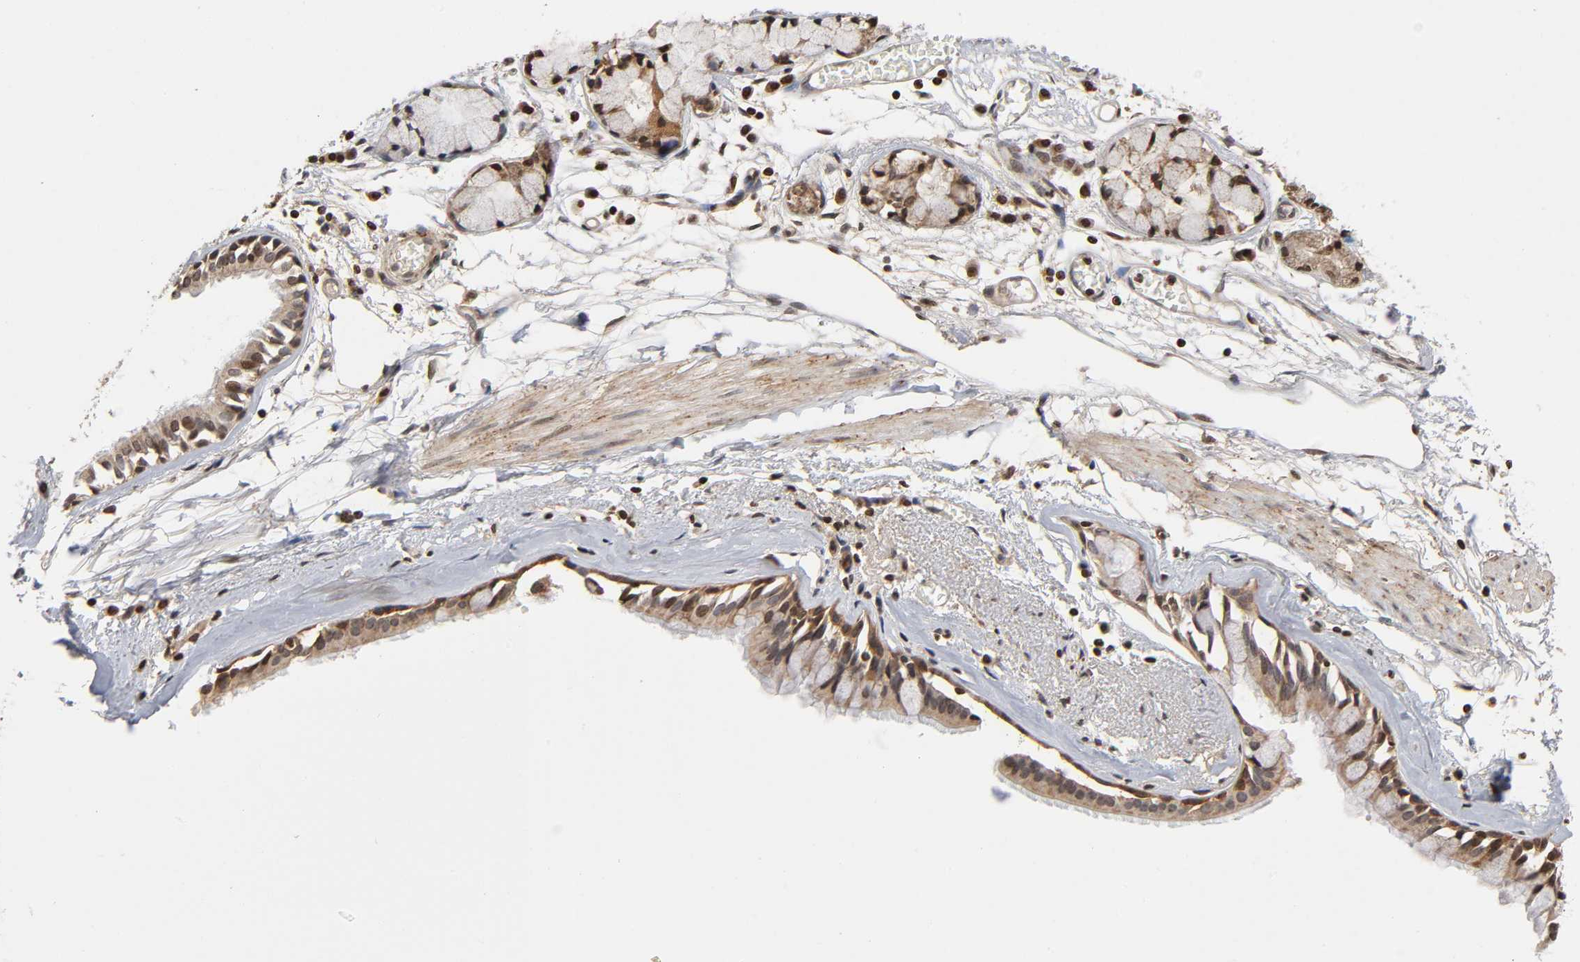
{"staining": {"intensity": "moderate", "quantity": "25%-75%", "location": "cytoplasmic/membranous,nuclear"}, "tissue": "bronchus", "cell_type": "Respiratory epithelial cells", "image_type": "normal", "snomed": [{"axis": "morphology", "description": "Normal tissue, NOS"}, {"axis": "topography", "description": "Bronchus"}, {"axis": "topography", "description": "Lung"}], "caption": "A brown stain shows moderate cytoplasmic/membranous,nuclear positivity of a protein in respiratory epithelial cells of benign bronchus. Ihc stains the protein in brown and the nuclei are stained blue.", "gene": "ITGAV", "patient": {"sex": "female", "age": 56}}